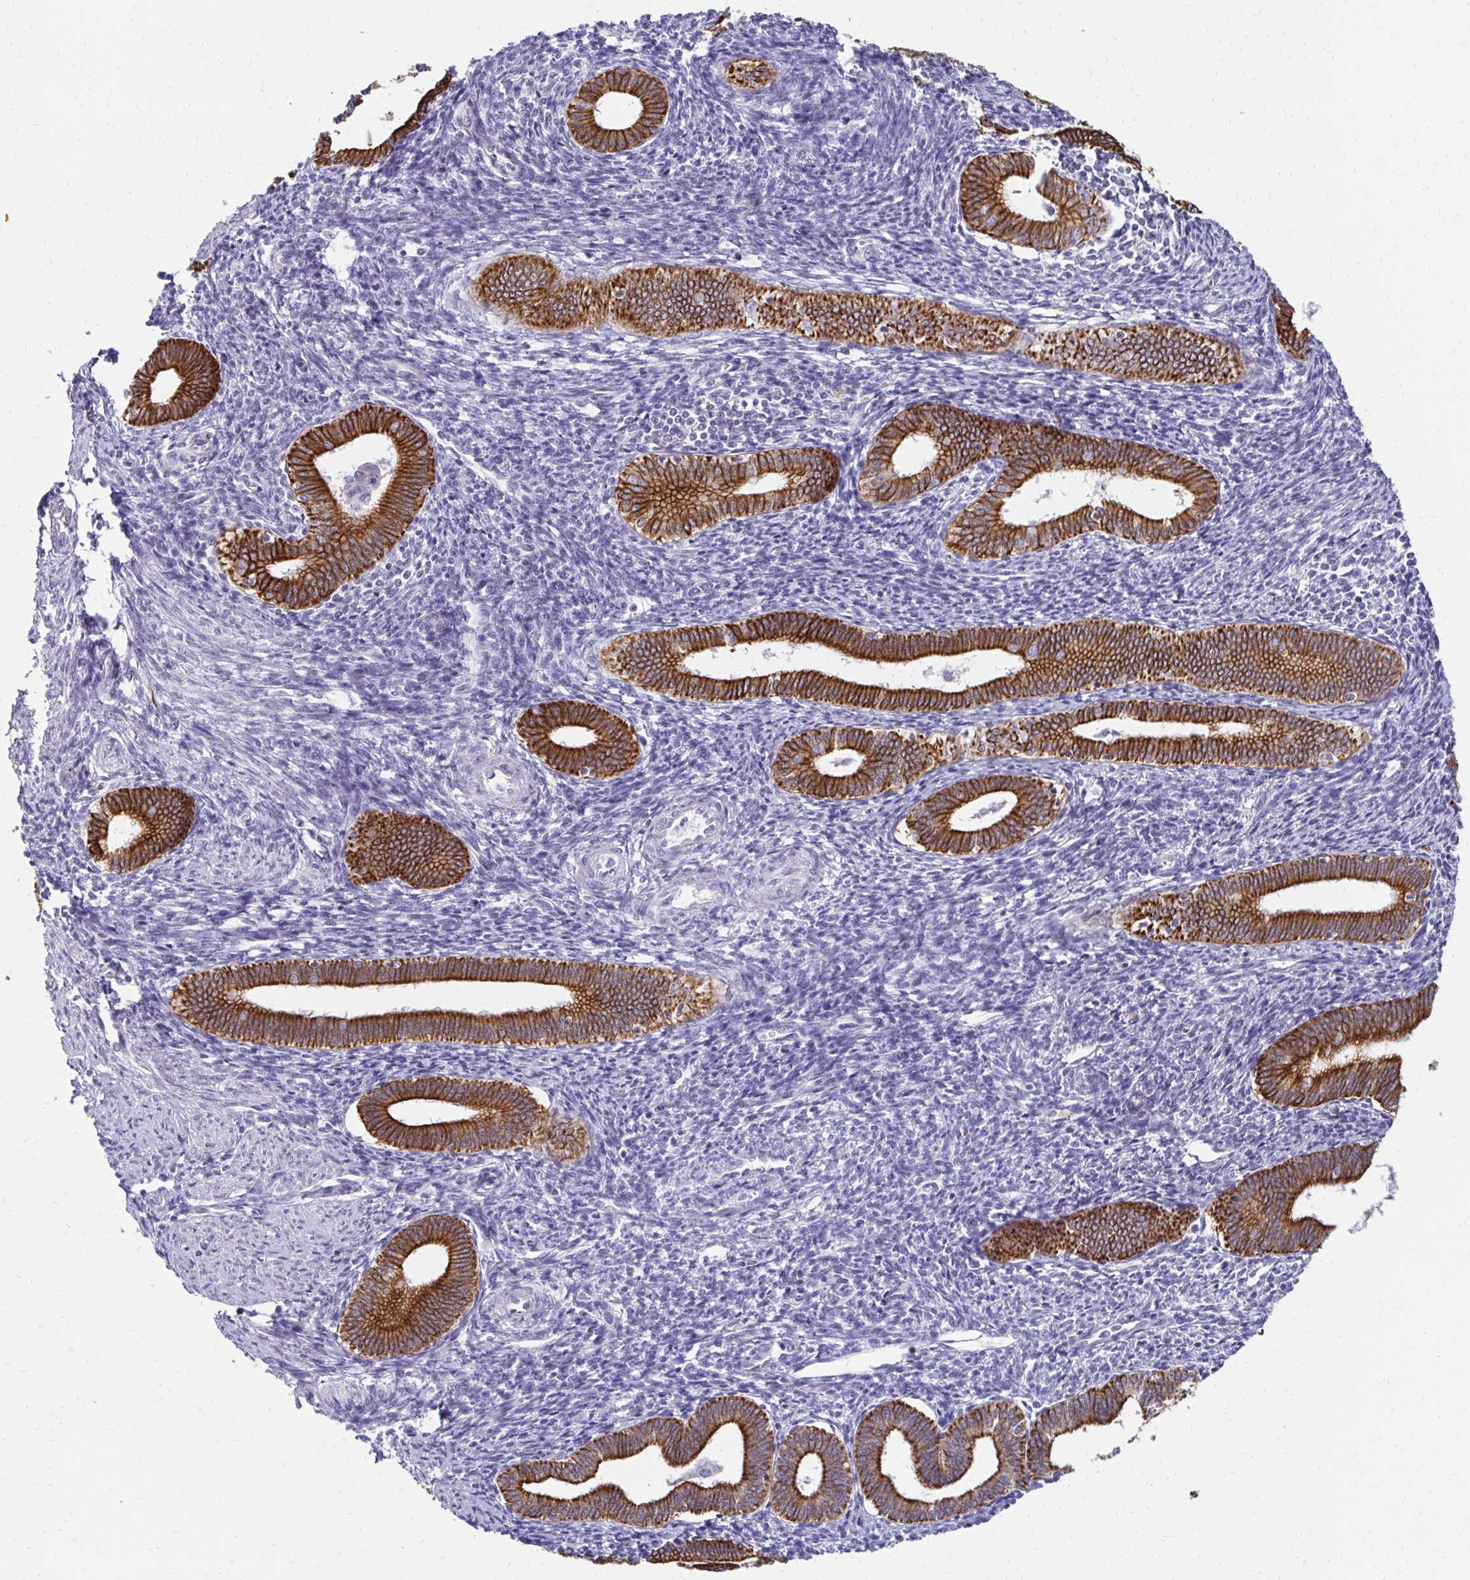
{"staining": {"intensity": "negative", "quantity": "none", "location": "none"}, "tissue": "endometrium", "cell_type": "Cells in endometrial stroma", "image_type": "normal", "snomed": [{"axis": "morphology", "description": "Normal tissue, NOS"}, {"axis": "topography", "description": "Endometrium"}], "caption": "This photomicrograph is of normal endometrium stained with IHC to label a protein in brown with the nuclei are counter-stained blue. There is no positivity in cells in endometrial stroma. Brightfield microscopy of immunohistochemistry (IHC) stained with DAB (brown) and hematoxylin (blue), captured at high magnification.", "gene": "C1QTNF2", "patient": {"sex": "female", "age": 41}}